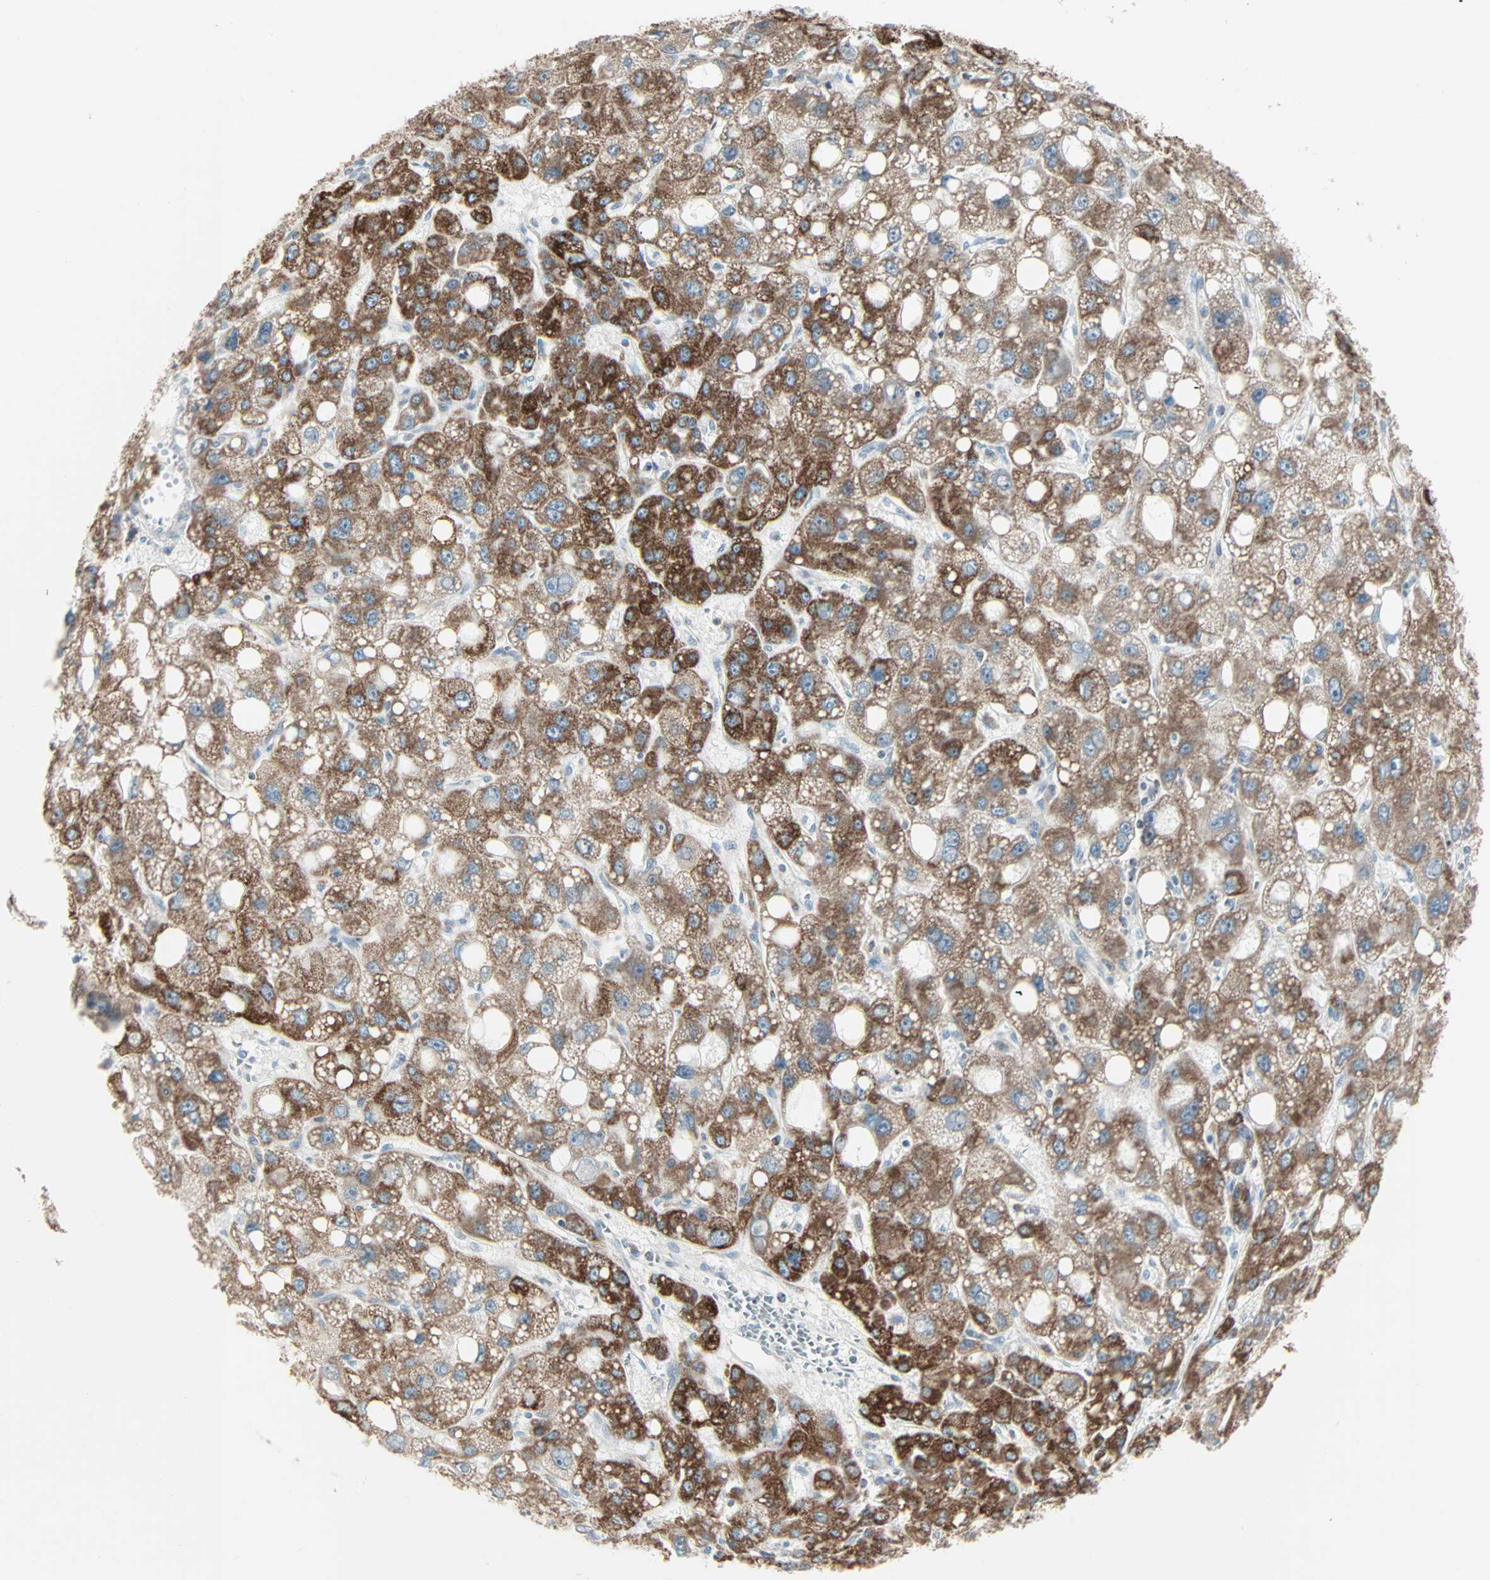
{"staining": {"intensity": "moderate", "quantity": ">75%", "location": "cytoplasmic/membranous"}, "tissue": "liver cancer", "cell_type": "Tumor cells", "image_type": "cancer", "snomed": [{"axis": "morphology", "description": "Carcinoma, Hepatocellular, NOS"}, {"axis": "topography", "description": "Liver"}], "caption": "A histopathology image of human hepatocellular carcinoma (liver) stained for a protein reveals moderate cytoplasmic/membranous brown staining in tumor cells.", "gene": "IDH2", "patient": {"sex": "male", "age": 55}}